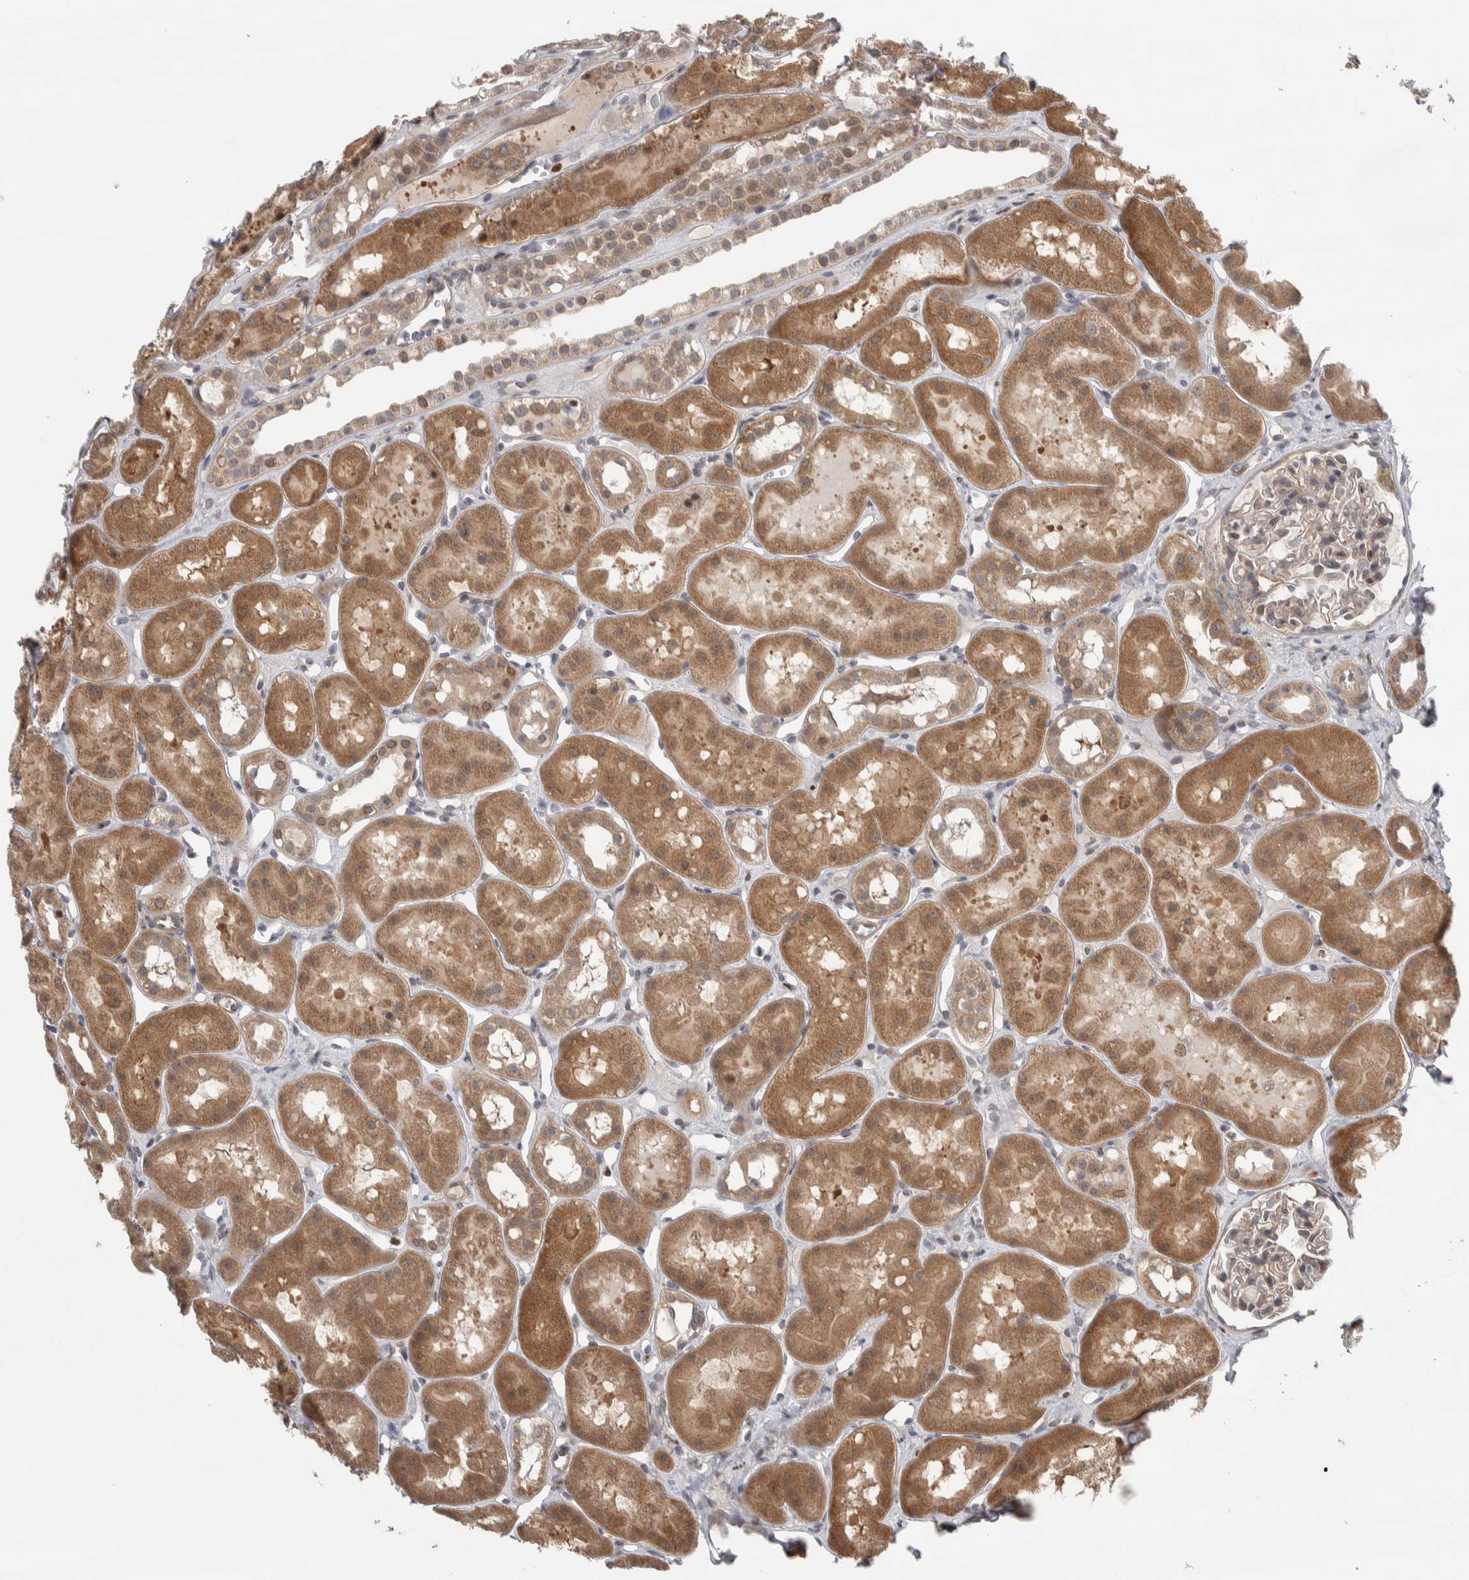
{"staining": {"intensity": "weak", "quantity": "<25%", "location": "cytoplasmic/membranous"}, "tissue": "kidney", "cell_type": "Cells in glomeruli", "image_type": "normal", "snomed": [{"axis": "morphology", "description": "Normal tissue, NOS"}, {"axis": "topography", "description": "Kidney"}], "caption": "The image displays no staining of cells in glomeruli in unremarkable kidney.", "gene": "CWC27", "patient": {"sex": "male", "age": 16}}